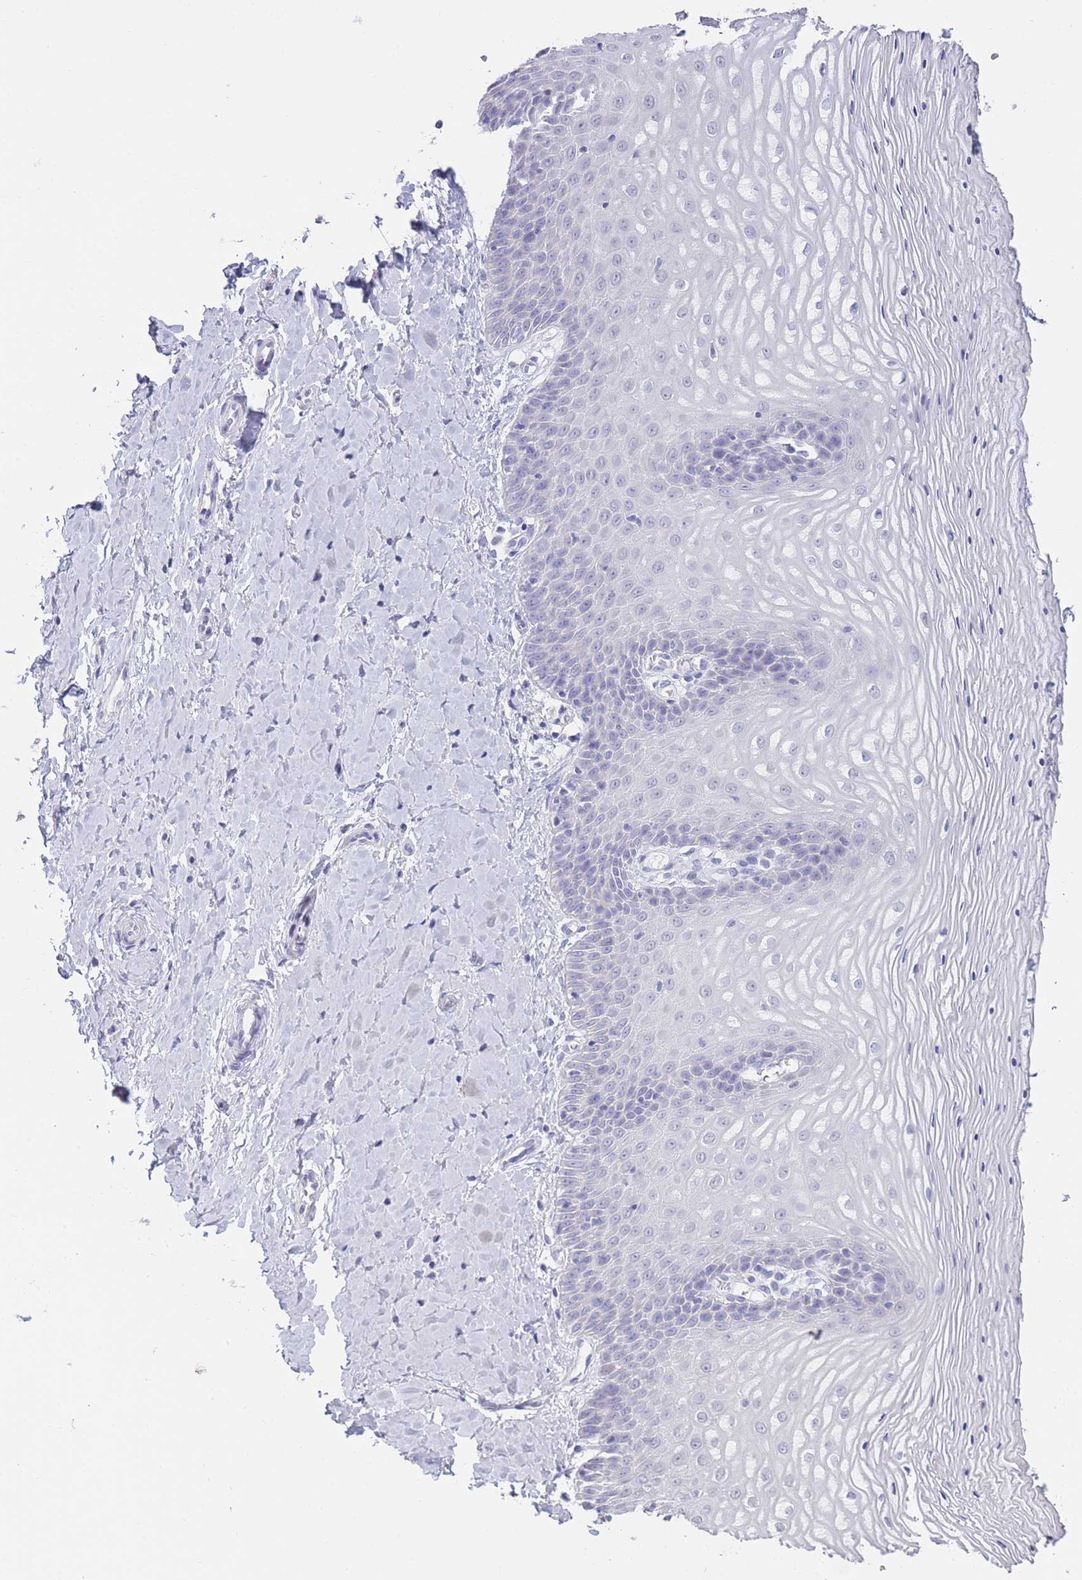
{"staining": {"intensity": "negative", "quantity": "none", "location": "none"}, "tissue": "vagina", "cell_type": "Squamous epithelial cells", "image_type": "normal", "snomed": [{"axis": "morphology", "description": "Normal tissue, NOS"}, {"axis": "topography", "description": "Vagina"}], "caption": "DAB (3,3'-diaminobenzidine) immunohistochemical staining of benign vagina demonstrates no significant staining in squamous epithelial cells.", "gene": "CD37", "patient": {"sex": "female", "age": 65}}